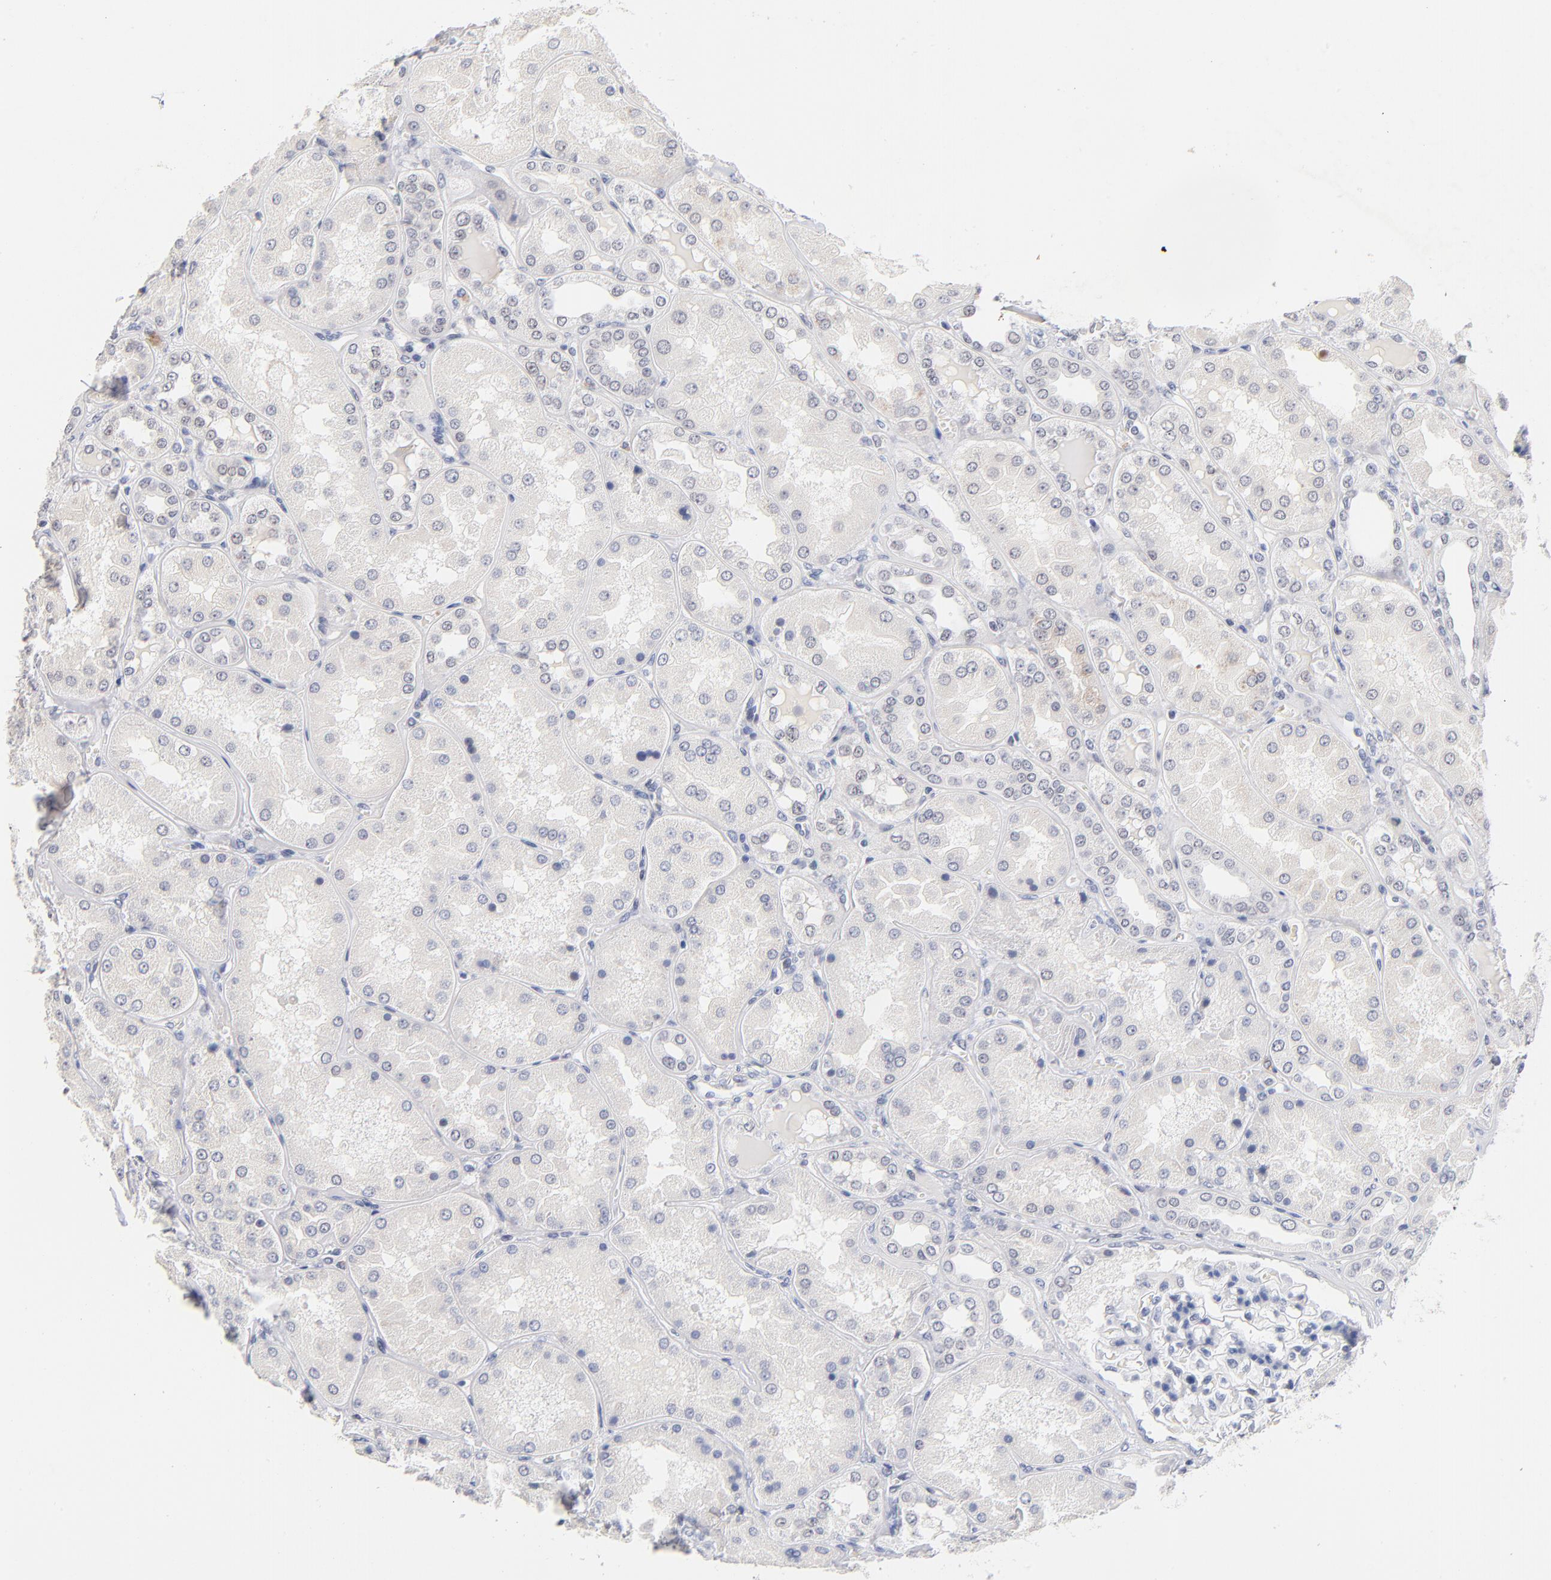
{"staining": {"intensity": "negative", "quantity": "none", "location": "none"}, "tissue": "kidney", "cell_type": "Cells in glomeruli", "image_type": "normal", "snomed": [{"axis": "morphology", "description": "Normal tissue, NOS"}, {"axis": "topography", "description": "Kidney"}], "caption": "There is no significant positivity in cells in glomeruli of kidney. (DAB (3,3'-diaminobenzidine) IHC with hematoxylin counter stain).", "gene": "ORC2", "patient": {"sex": "female", "age": 56}}